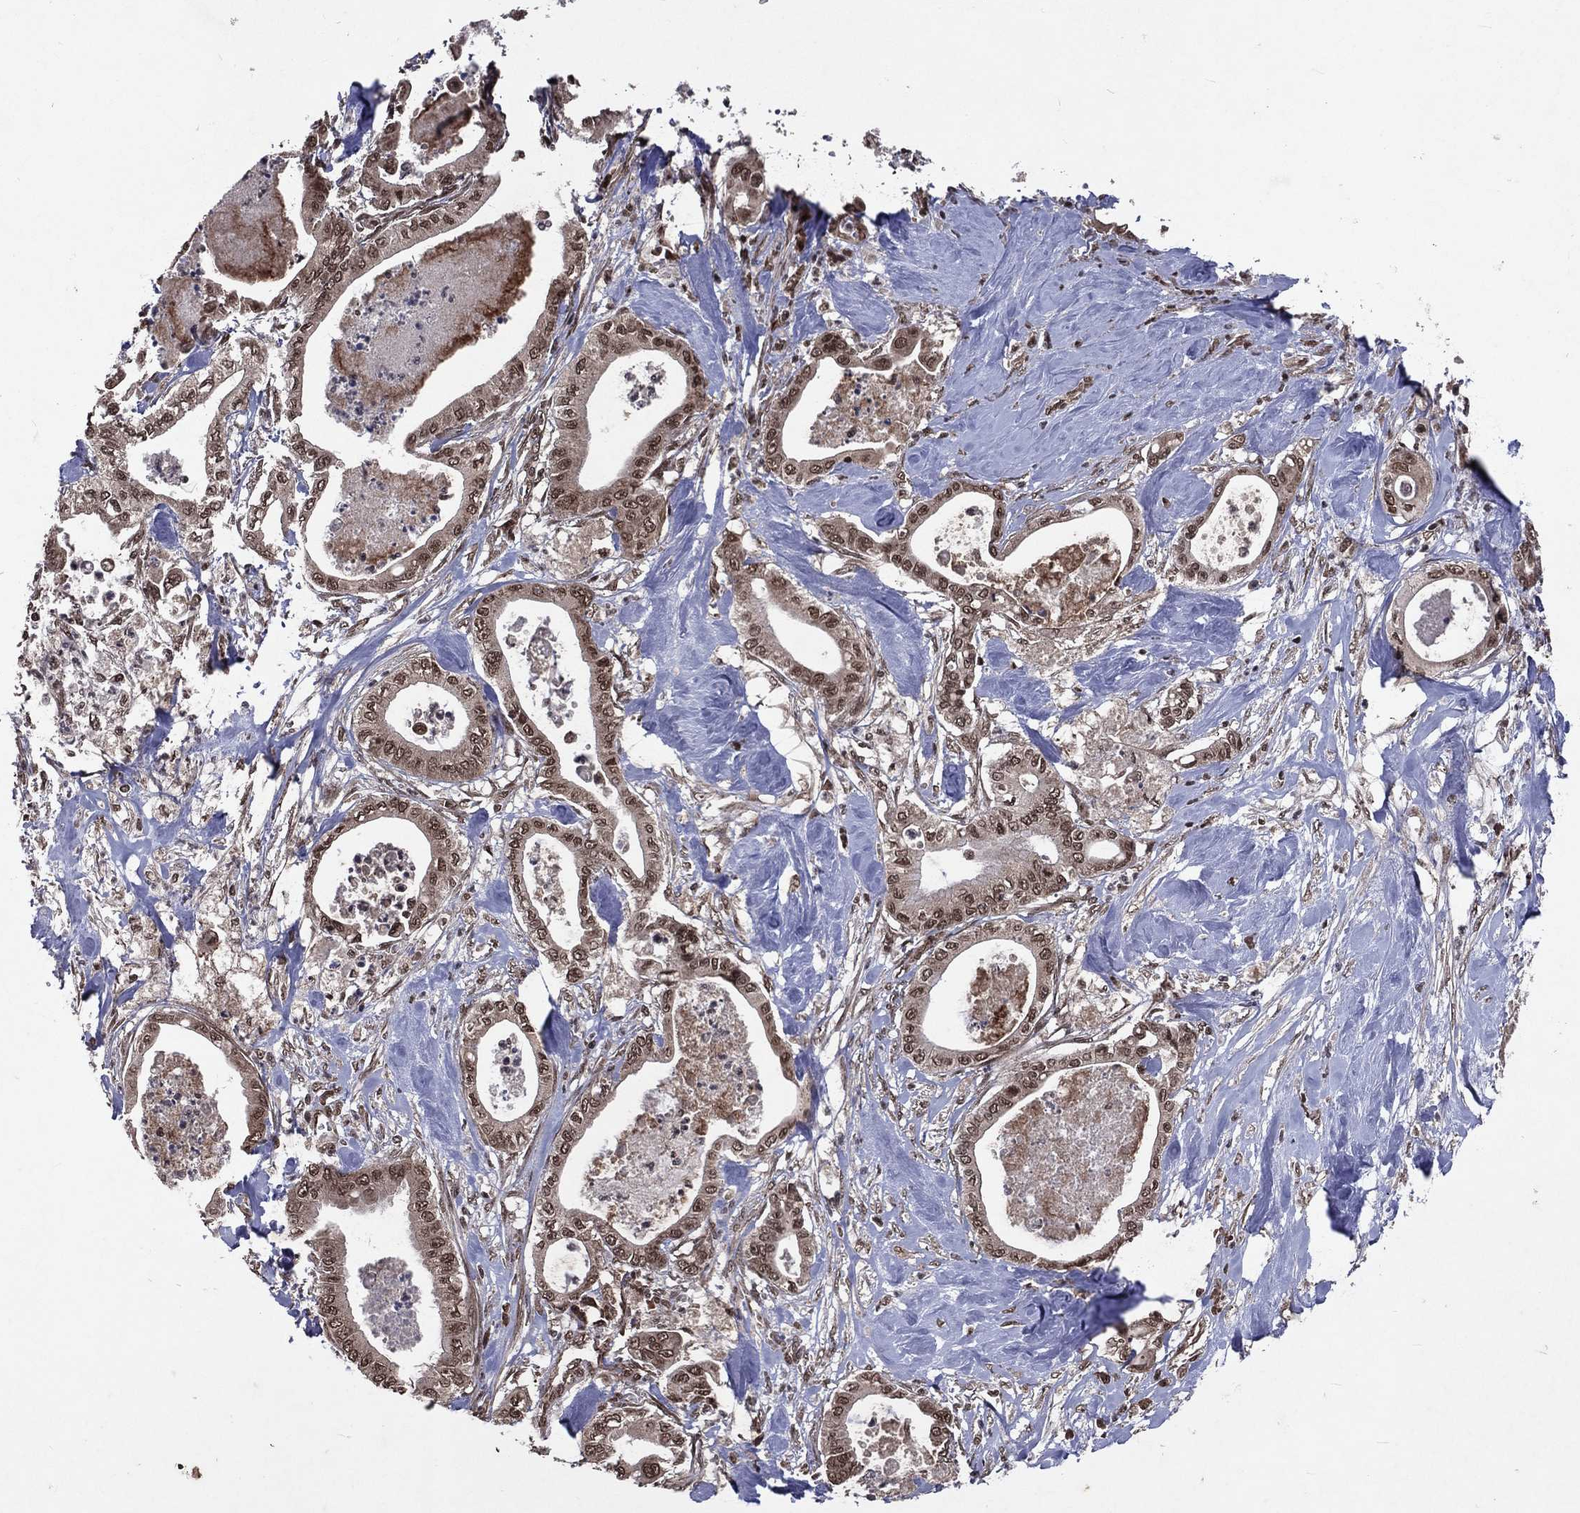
{"staining": {"intensity": "moderate", "quantity": ">75%", "location": "cytoplasmic/membranous,nuclear"}, "tissue": "pancreatic cancer", "cell_type": "Tumor cells", "image_type": "cancer", "snomed": [{"axis": "morphology", "description": "Adenocarcinoma, NOS"}, {"axis": "topography", "description": "Pancreas"}], "caption": "Pancreatic cancer (adenocarcinoma) tissue reveals moderate cytoplasmic/membranous and nuclear expression in approximately >75% of tumor cells, visualized by immunohistochemistry. (DAB = brown stain, brightfield microscopy at high magnification).", "gene": "DMAP1", "patient": {"sex": "male", "age": 71}}